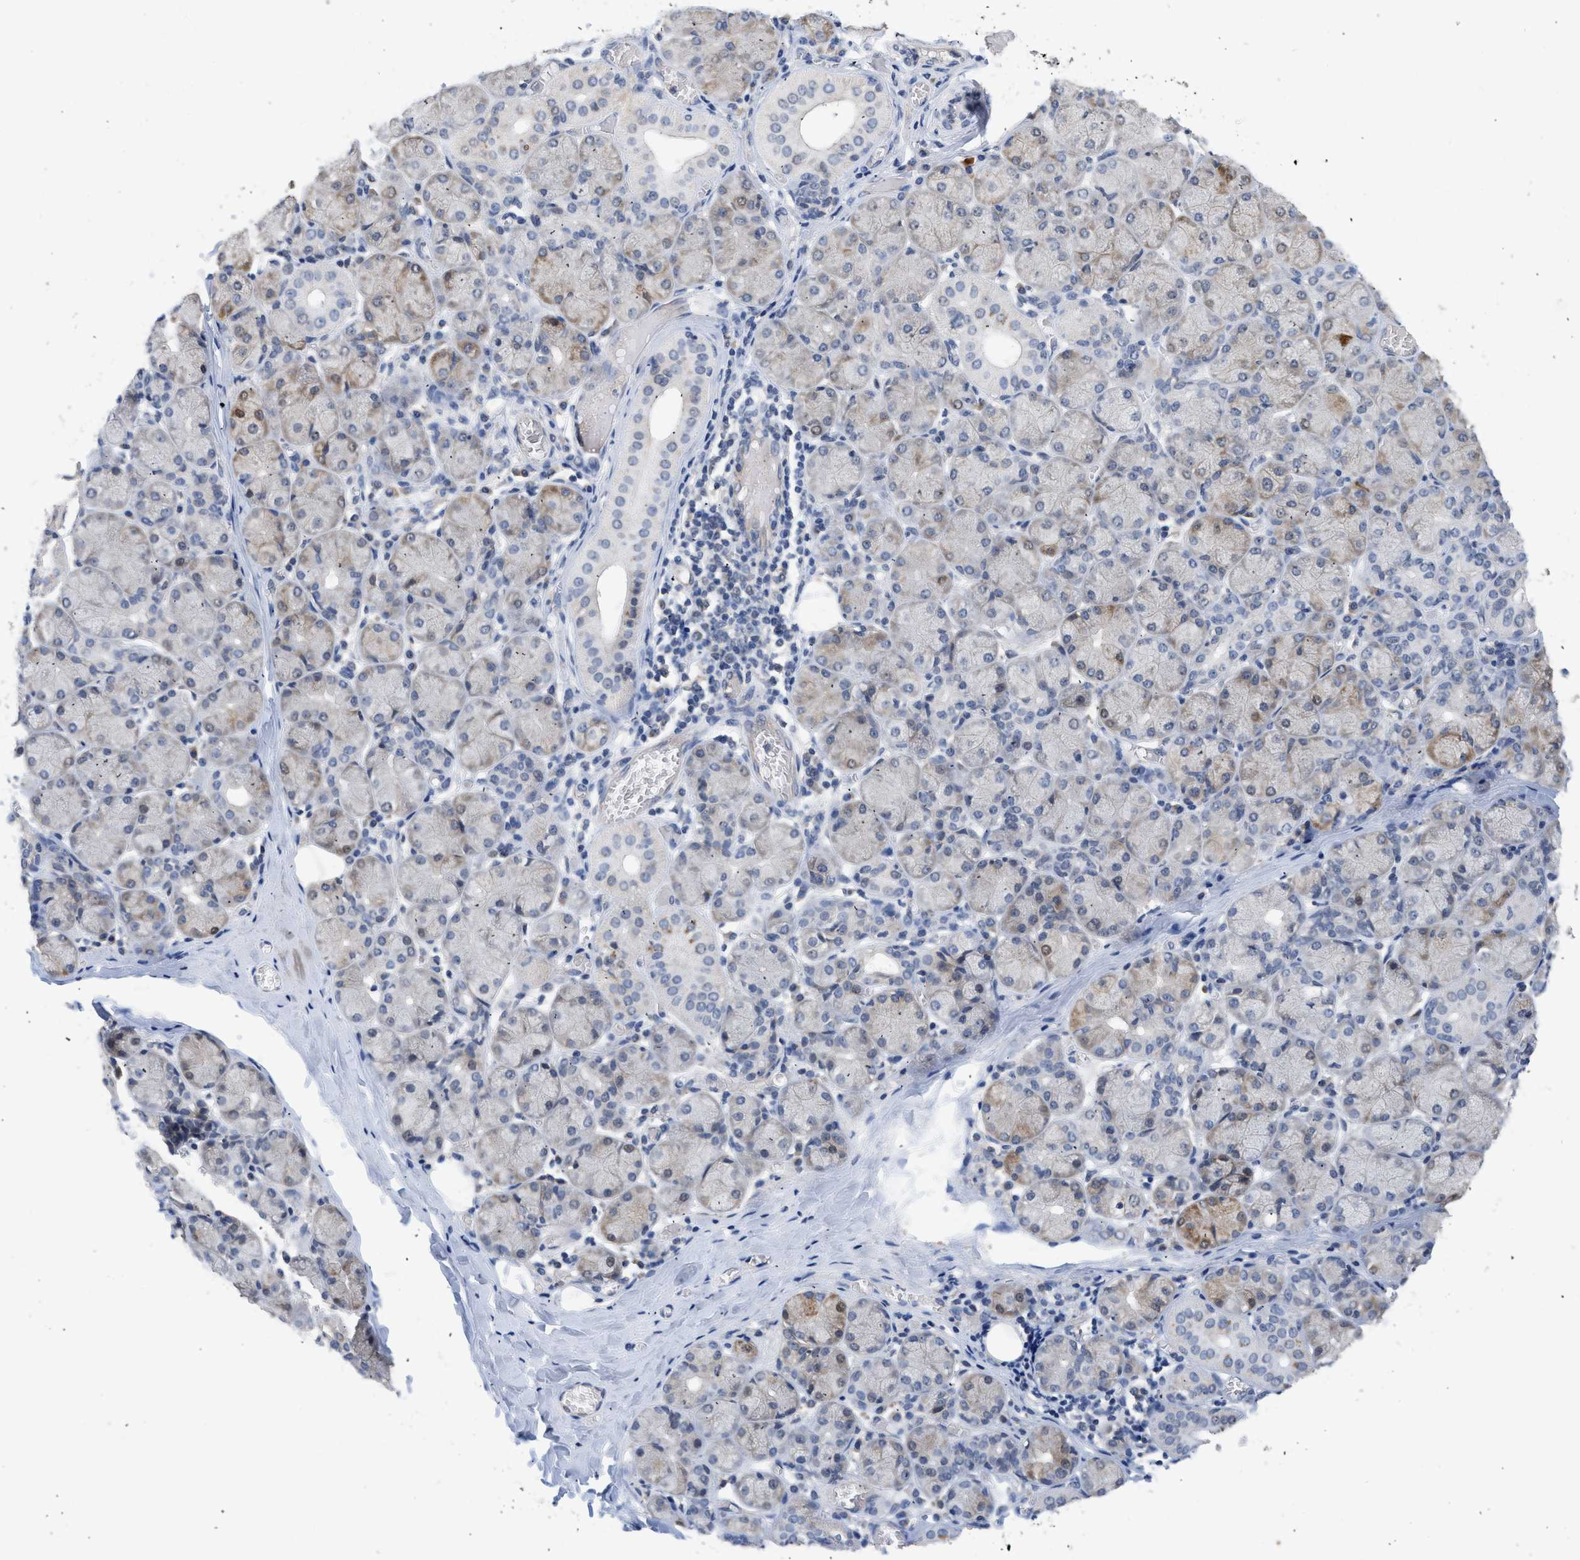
{"staining": {"intensity": "weak", "quantity": "<25%", "location": "cytoplasmic/membranous"}, "tissue": "salivary gland", "cell_type": "Glandular cells", "image_type": "normal", "snomed": [{"axis": "morphology", "description": "Normal tissue, NOS"}, {"axis": "topography", "description": "Salivary gland"}], "caption": "This is a histopathology image of immunohistochemistry staining of unremarkable salivary gland, which shows no expression in glandular cells. The staining is performed using DAB brown chromogen with nuclei counter-stained in using hematoxylin.", "gene": "CSF3R", "patient": {"sex": "female", "age": 24}}